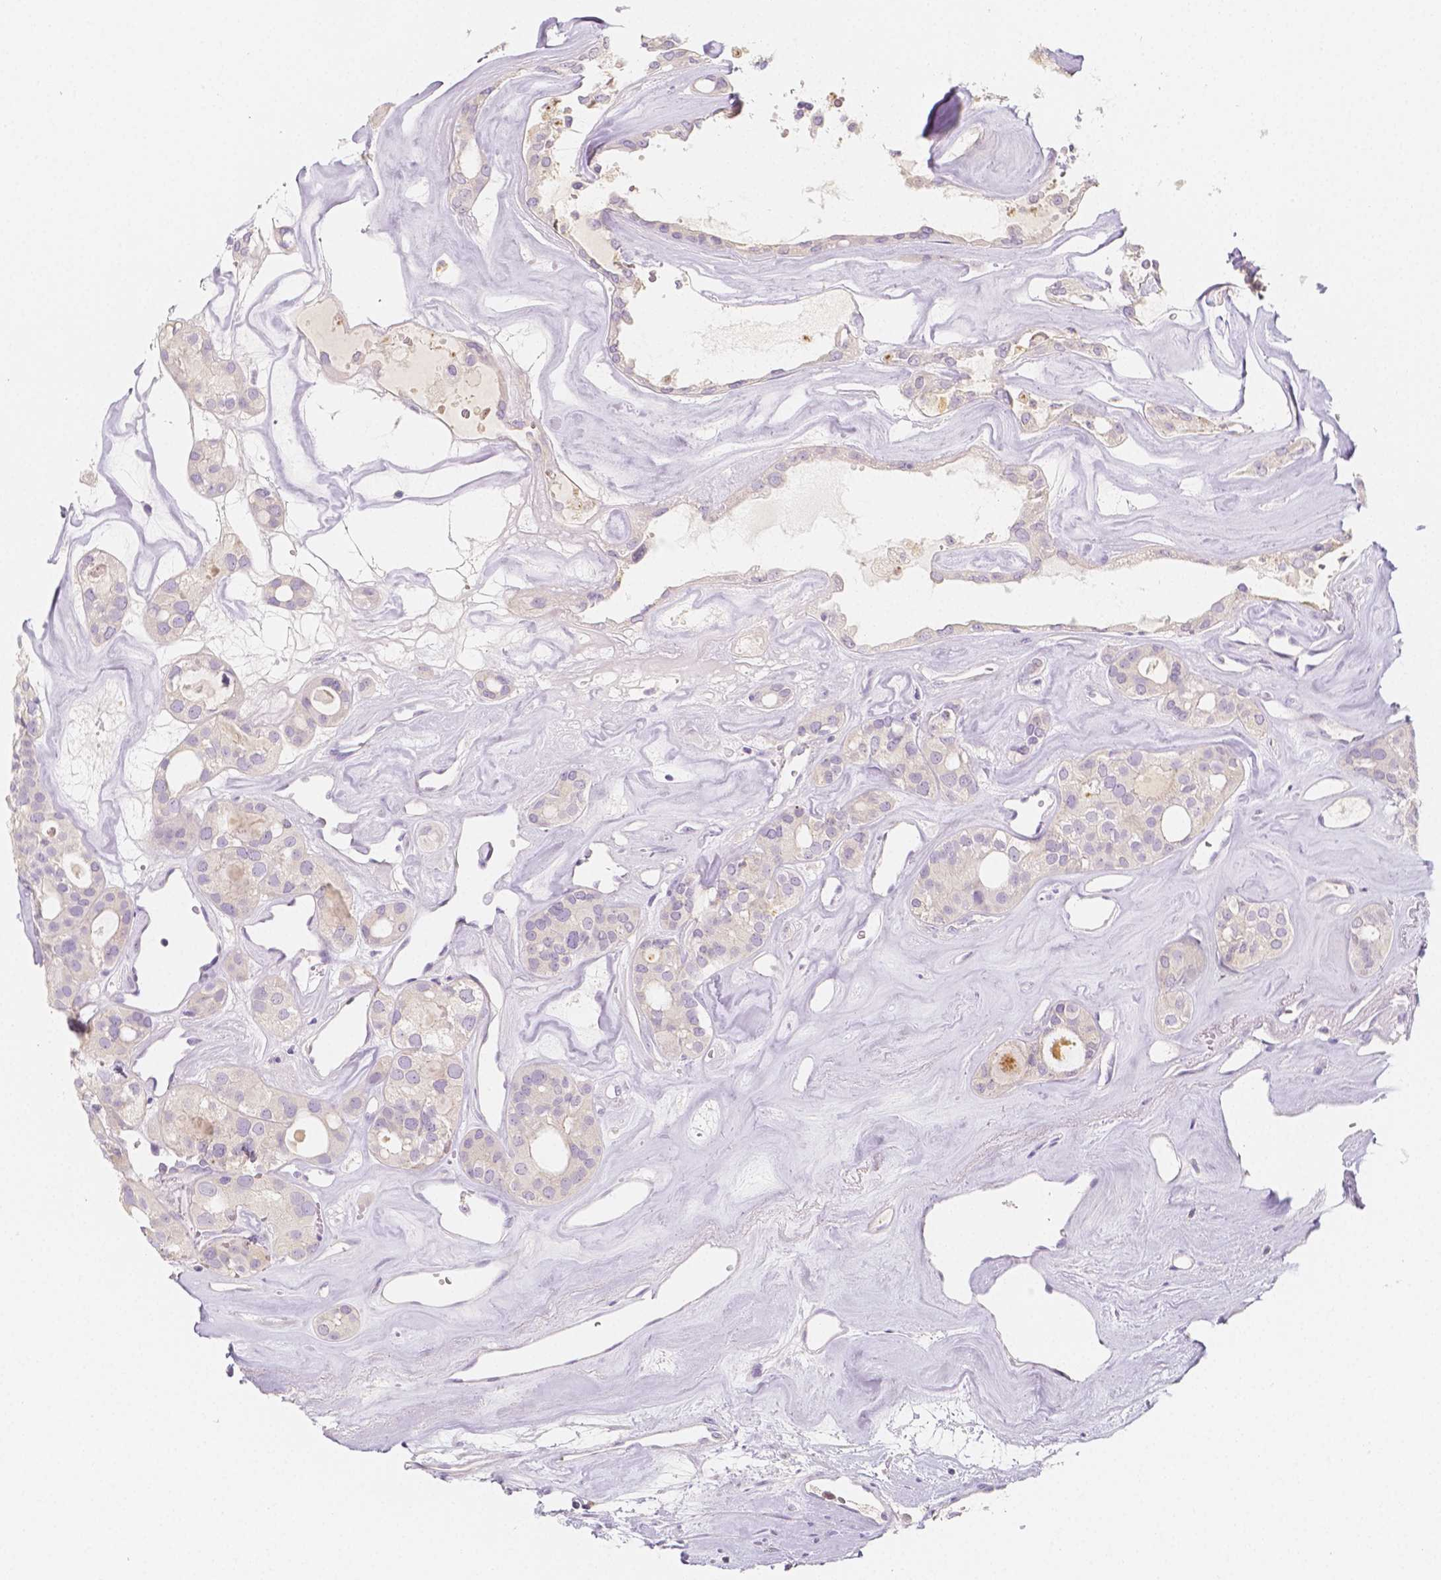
{"staining": {"intensity": "negative", "quantity": "none", "location": "none"}, "tissue": "thyroid cancer", "cell_type": "Tumor cells", "image_type": "cancer", "snomed": [{"axis": "morphology", "description": "Follicular adenoma carcinoma, NOS"}, {"axis": "topography", "description": "Thyroid gland"}], "caption": "Tumor cells are negative for protein expression in human thyroid follicular adenoma carcinoma.", "gene": "BATF", "patient": {"sex": "male", "age": 75}}